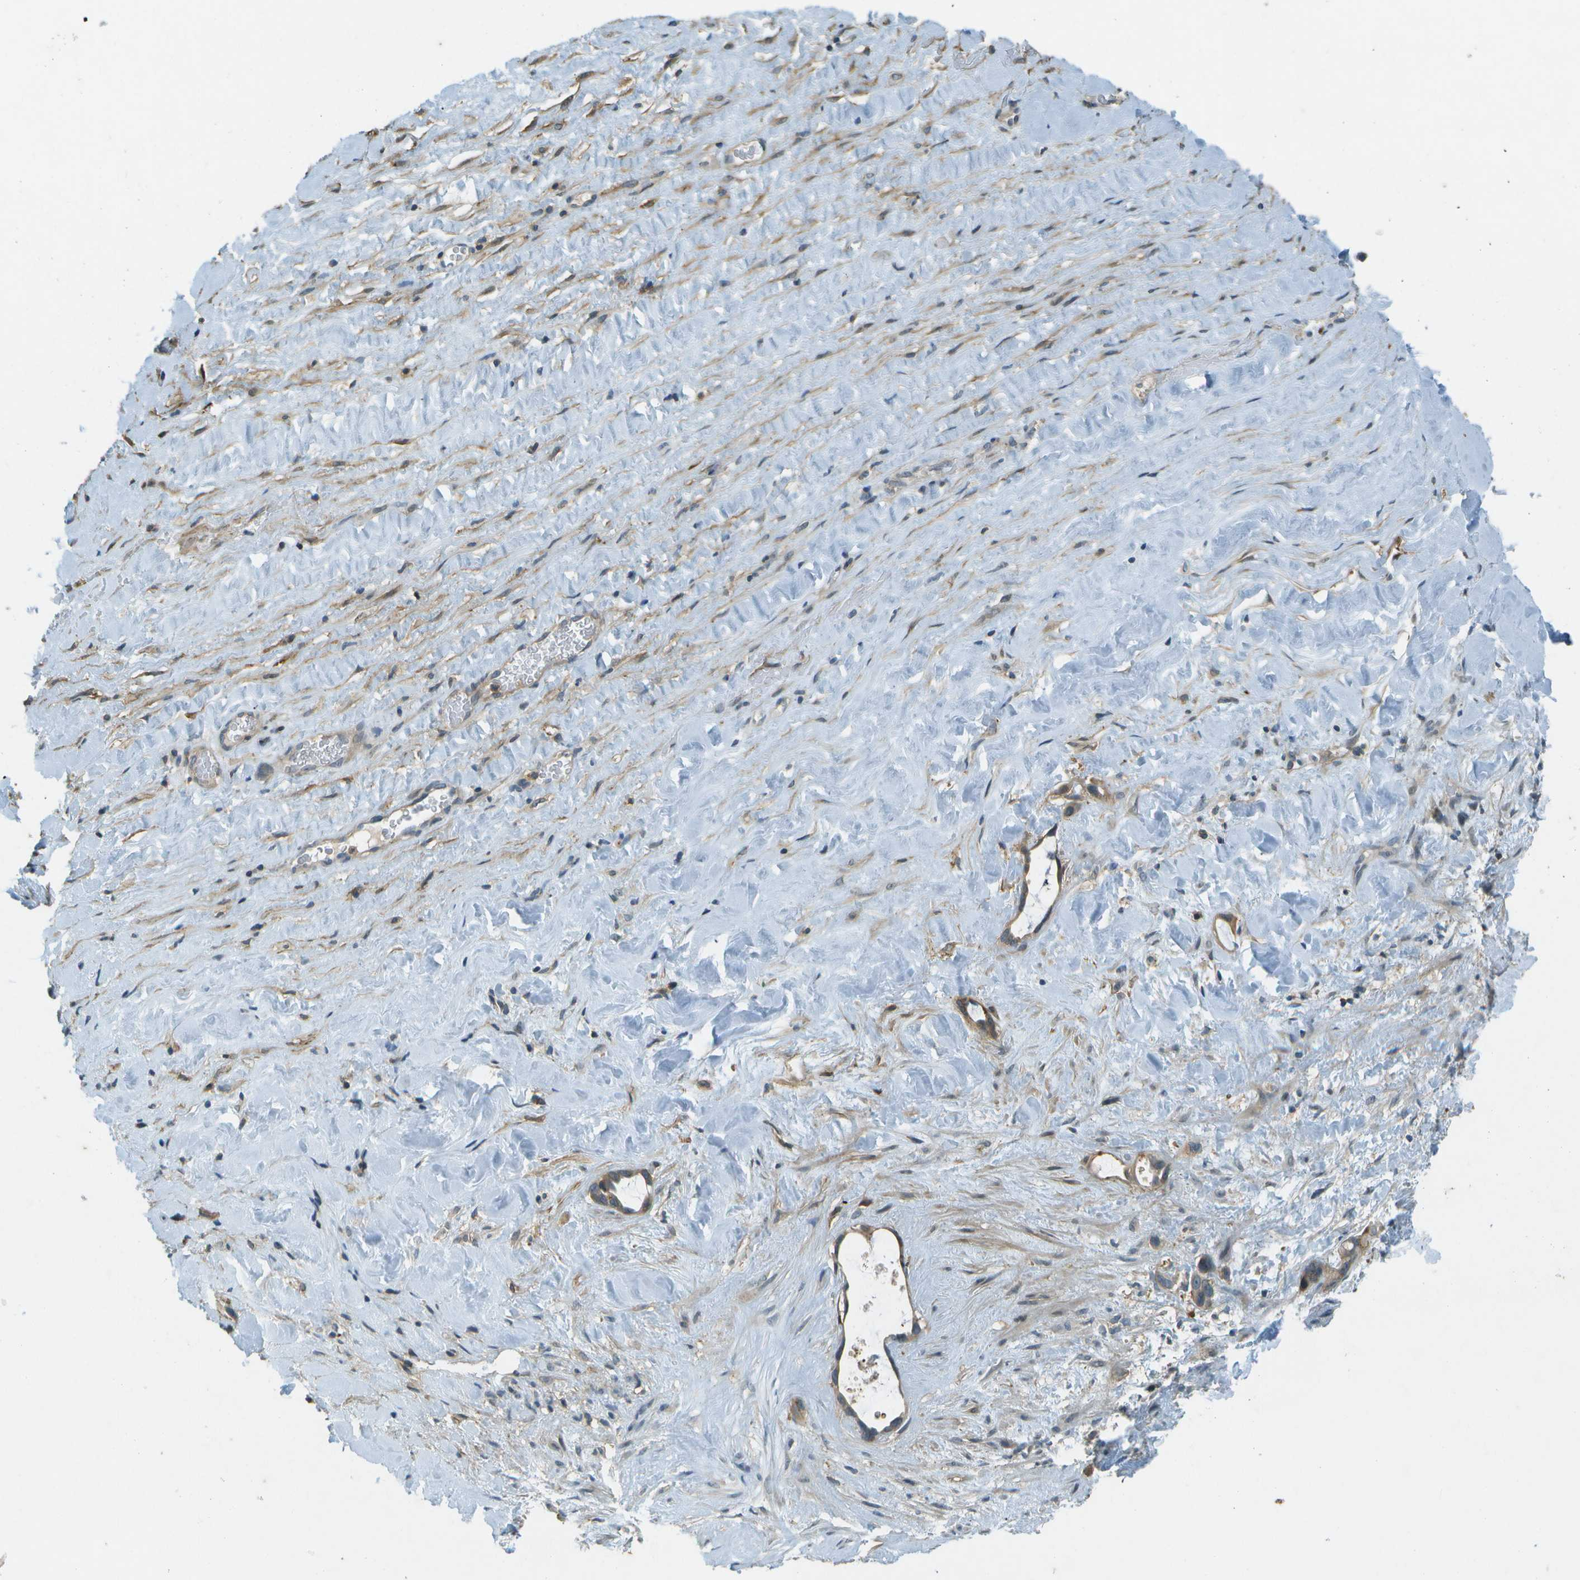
{"staining": {"intensity": "moderate", "quantity": ">75%", "location": "cytoplasmic/membranous"}, "tissue": "liver cancer", "cell_type": "Tumor cells", "image_type": "cancer", "snomed": [{"axis": "morphology", "description": "Cholangiocarcinoma"}, {"axis": "topography", "description": "Liver"}], "caption": "A high-resolution micrograph shows immunohistochemistry (IHC) staining of liver cancer, which displays moderate cytoplasmic/membranous positivity in about >75% of tumor cells. (brown staining indicates protein expression, while blue staining denotes nuclei).", "gene": "LRRC66", "patient": {"sex": "female", "age": 65}}